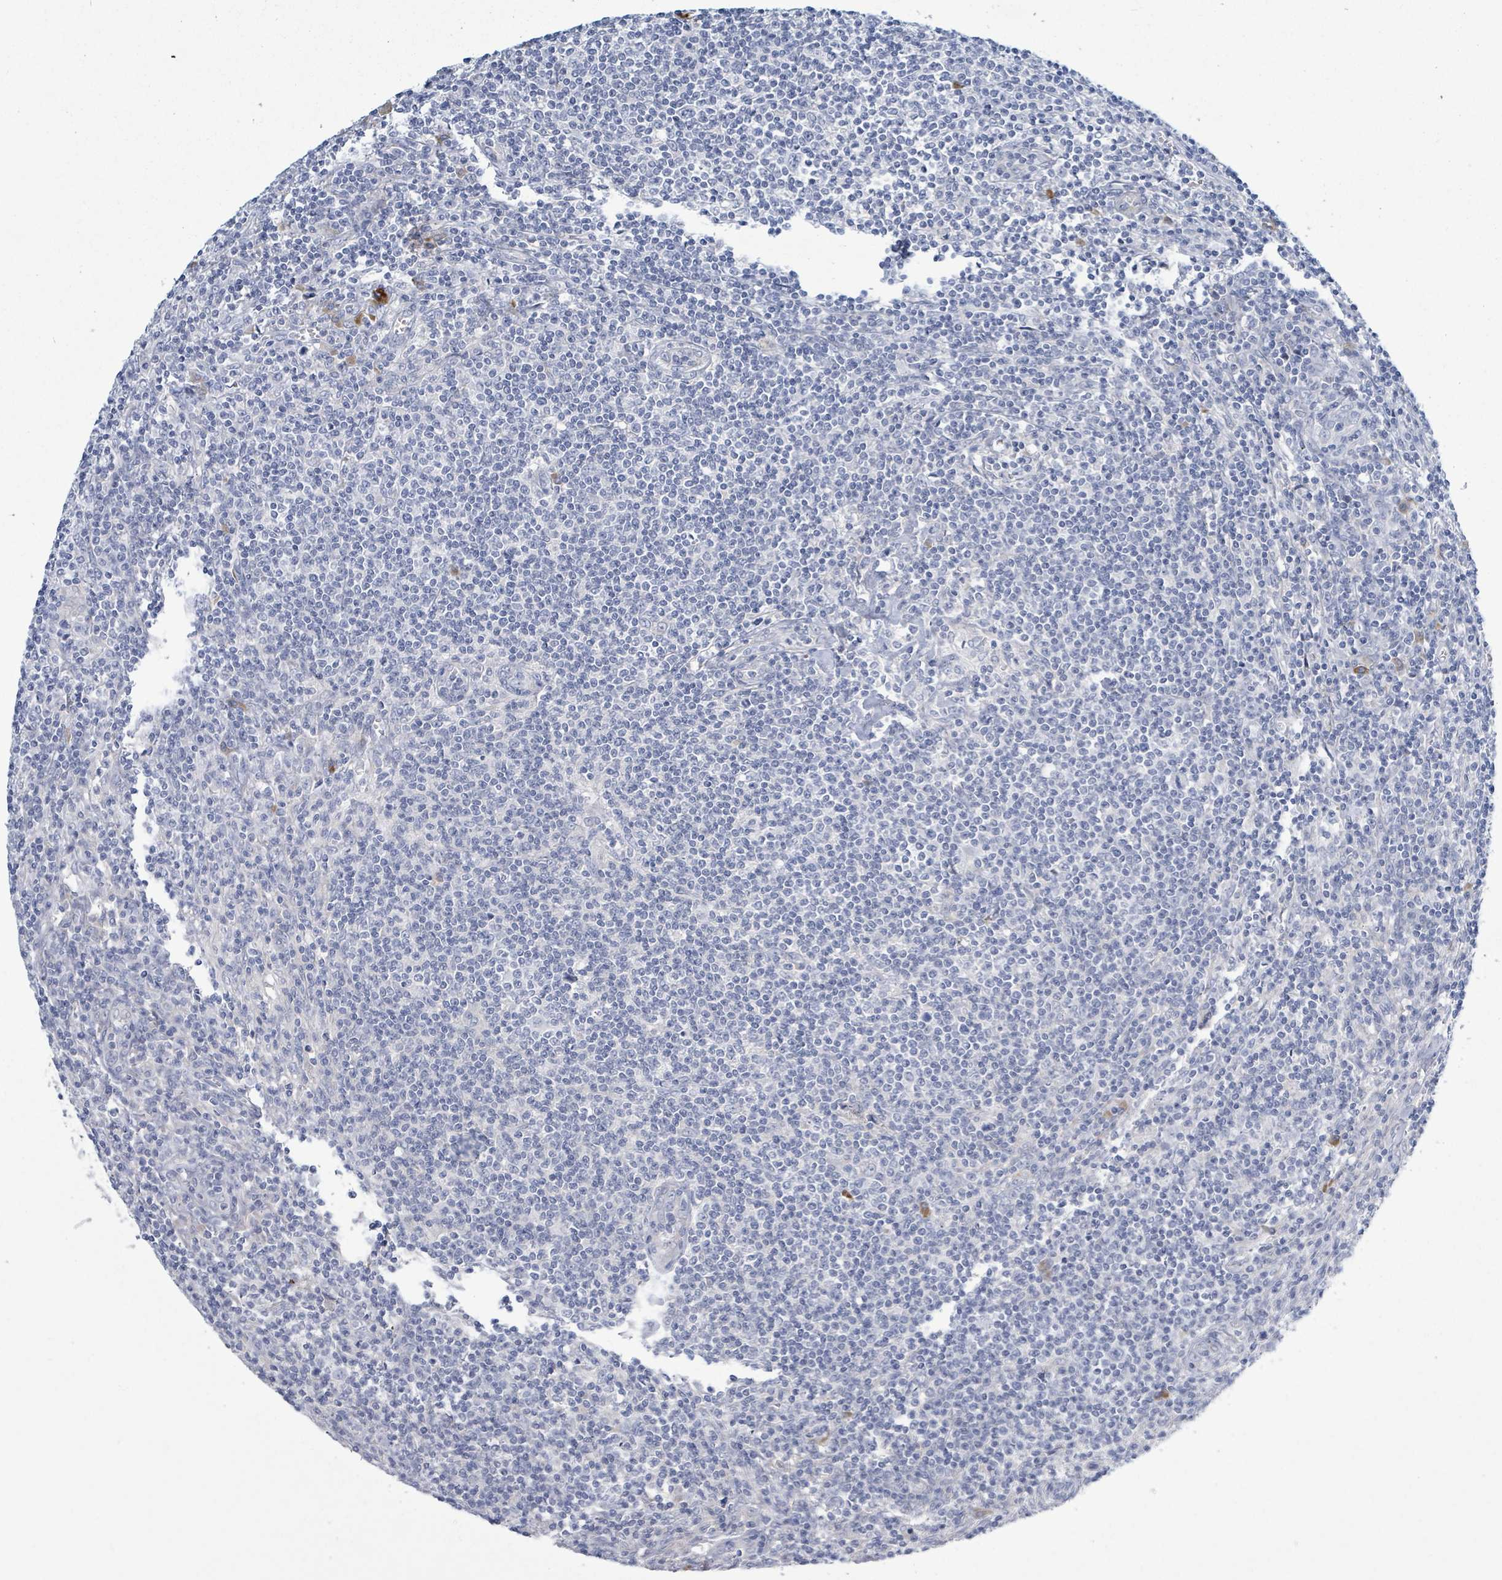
{"staining": {"intensity": "negative", "quantity": "none", "location": "none"}, "tissue": "lymphoma", "cell_type": "Tumor cells", "image_type": "cancer", "snomed": [{"axis": "morphology", "description": "Hodgkin's disease, NOS"}, {"axis": "topography", "description": "Lymph node"}], "caption": "Immunohistochemistry (IHC) of Hodgkin's disease displays no expression in tumor cells.", "gene": "SIRPB1", "patient": {"sex": "male", "age": 83}}